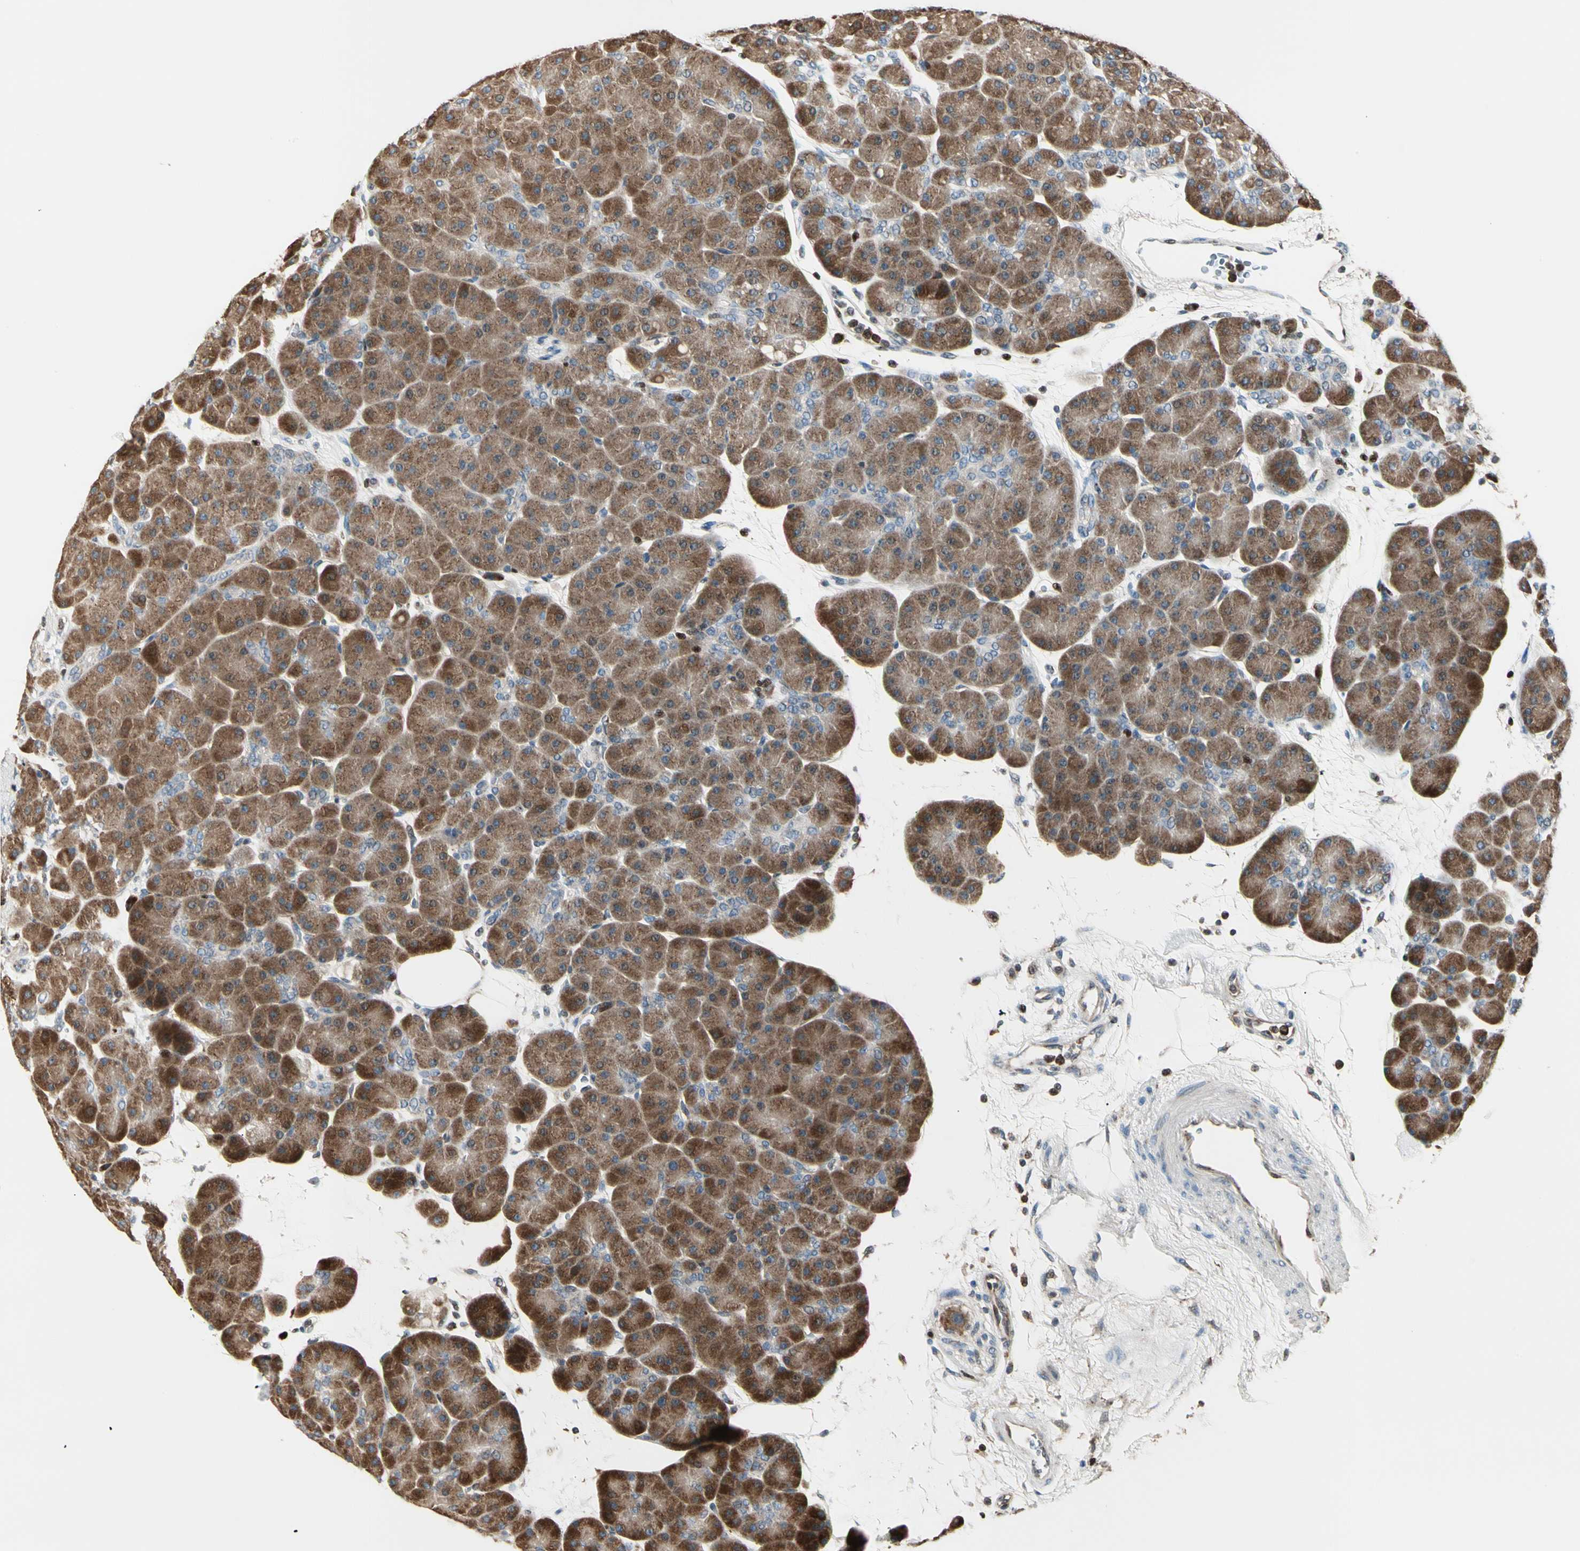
{"staining": {"intensity": "strong", "quantity": ">75%", "location": "cytoplasmic/membranous"}, "tissue": "pancreas", "cell_type": "Exocrine glandular cells", "image_type": "normal", "snomed": [{"axis": "morphology", "description": "Normal tissue, NOS"}, {"axis": "topography", "description": "Pancreas"}], "caption": "Immunohistochemical staining of normal pancreas reveals >75% levels of strong cytoplasmic/membranous protein positivity in about >75% of exocrine glandular cells.", "gene": "IP6K2", "patient": {"sex": "male", "age": 66}}